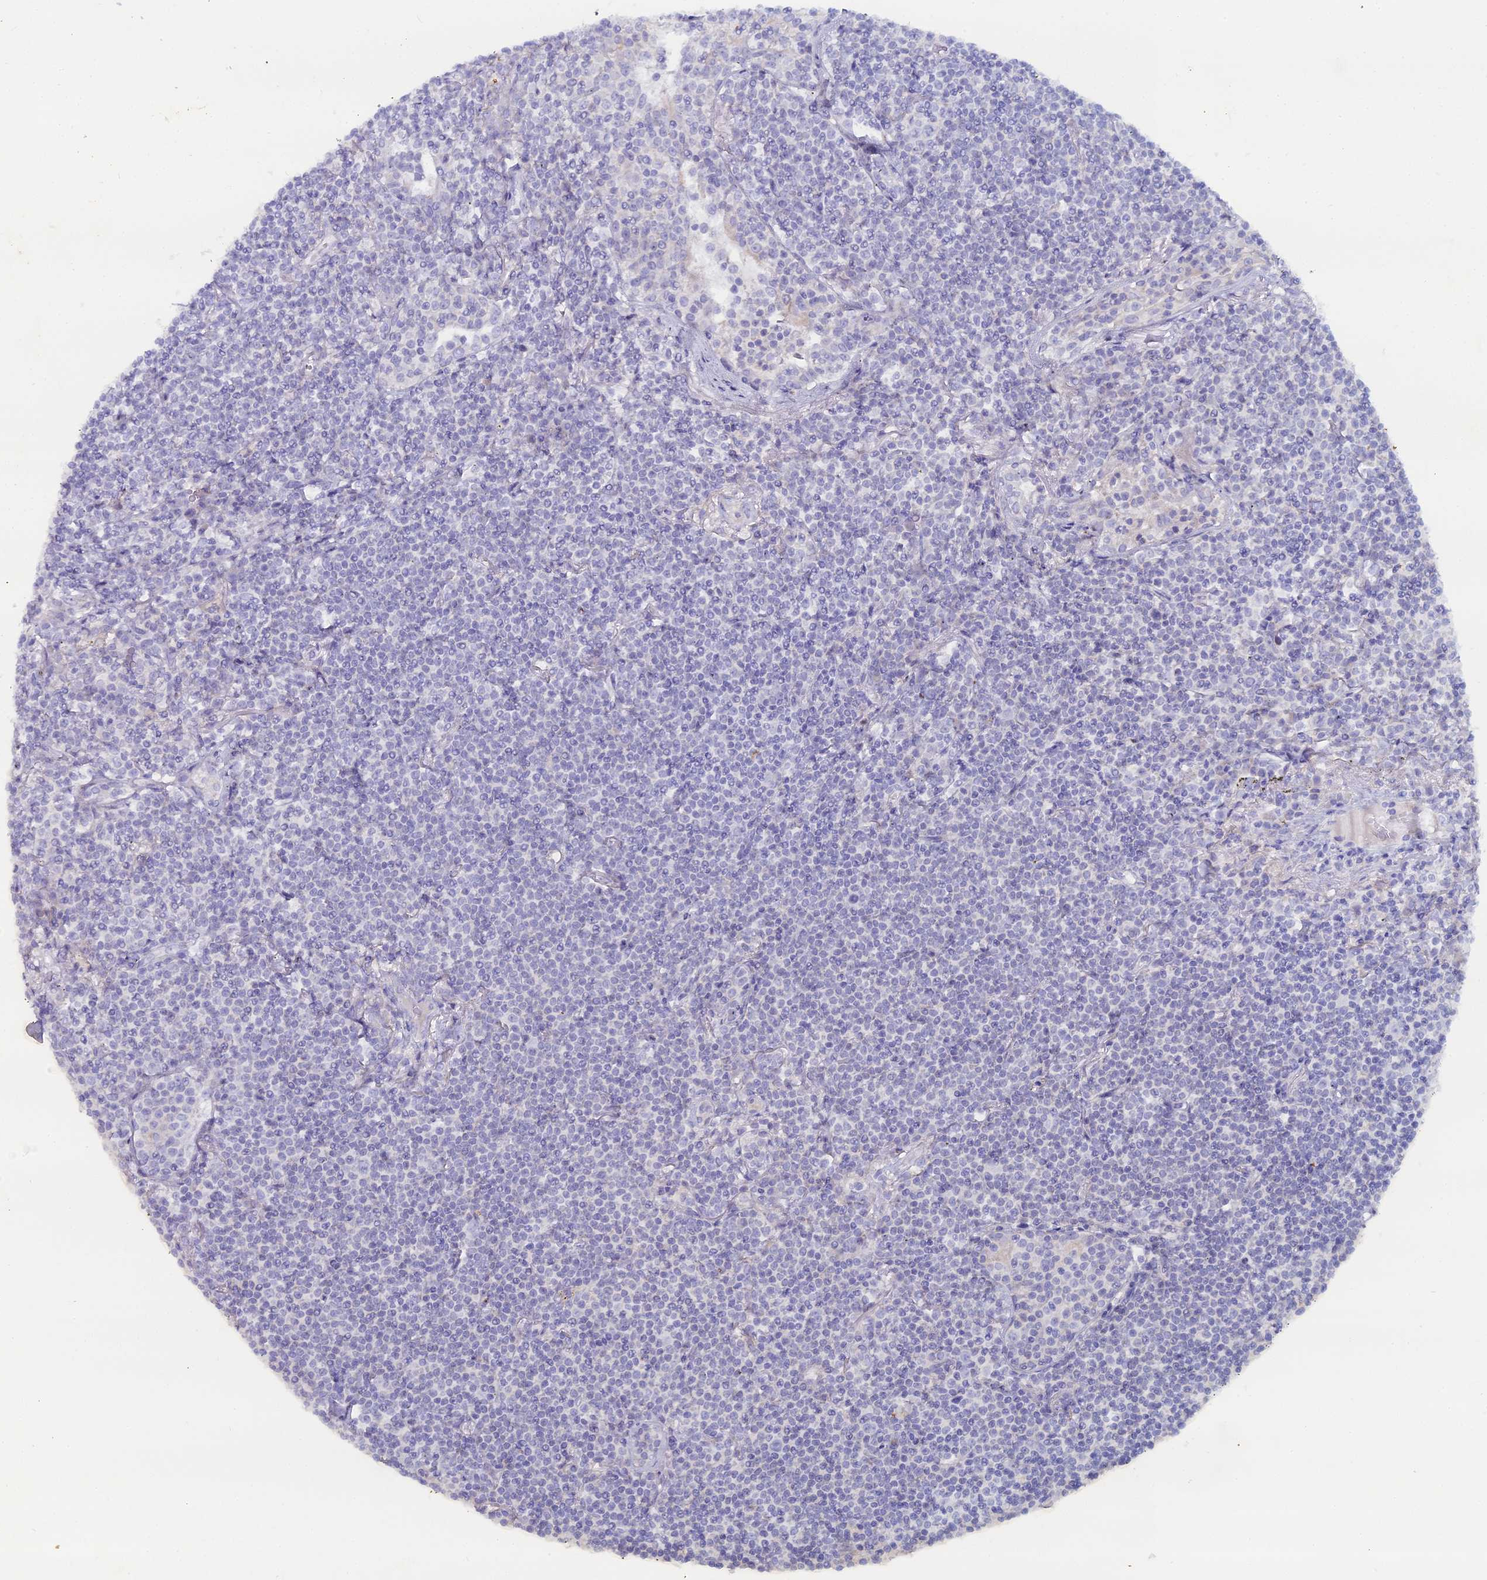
{"staining": {"intensity": "negative", "quantity": "none", "location": "none"}, "tissue": "lymphoma", "cell_type": "Tumor cells", "image_type": "cancer", "snomed": [{"axis": "morphology", "description": "Malignant lymphoma, non-Hodgkin's type, Low grade"}, {"axis": "topography", "description": "Lung"}], "caption": "High magnification brightfield microscopy of malignant lymphoma, non-Hodgkin's type (low-grade) stained with DAB (3,3'-diaminobenzidine) (brown) and counterstained with hematoxylin (blue): tumor cells show no significant staining. (DAB (3,3'-diaminobenzidine) immunohistochemistry (IHC) with hematoxylin counter stain).", "gene": "DHX34", "patient": {"sex": "female", "age": 71}}